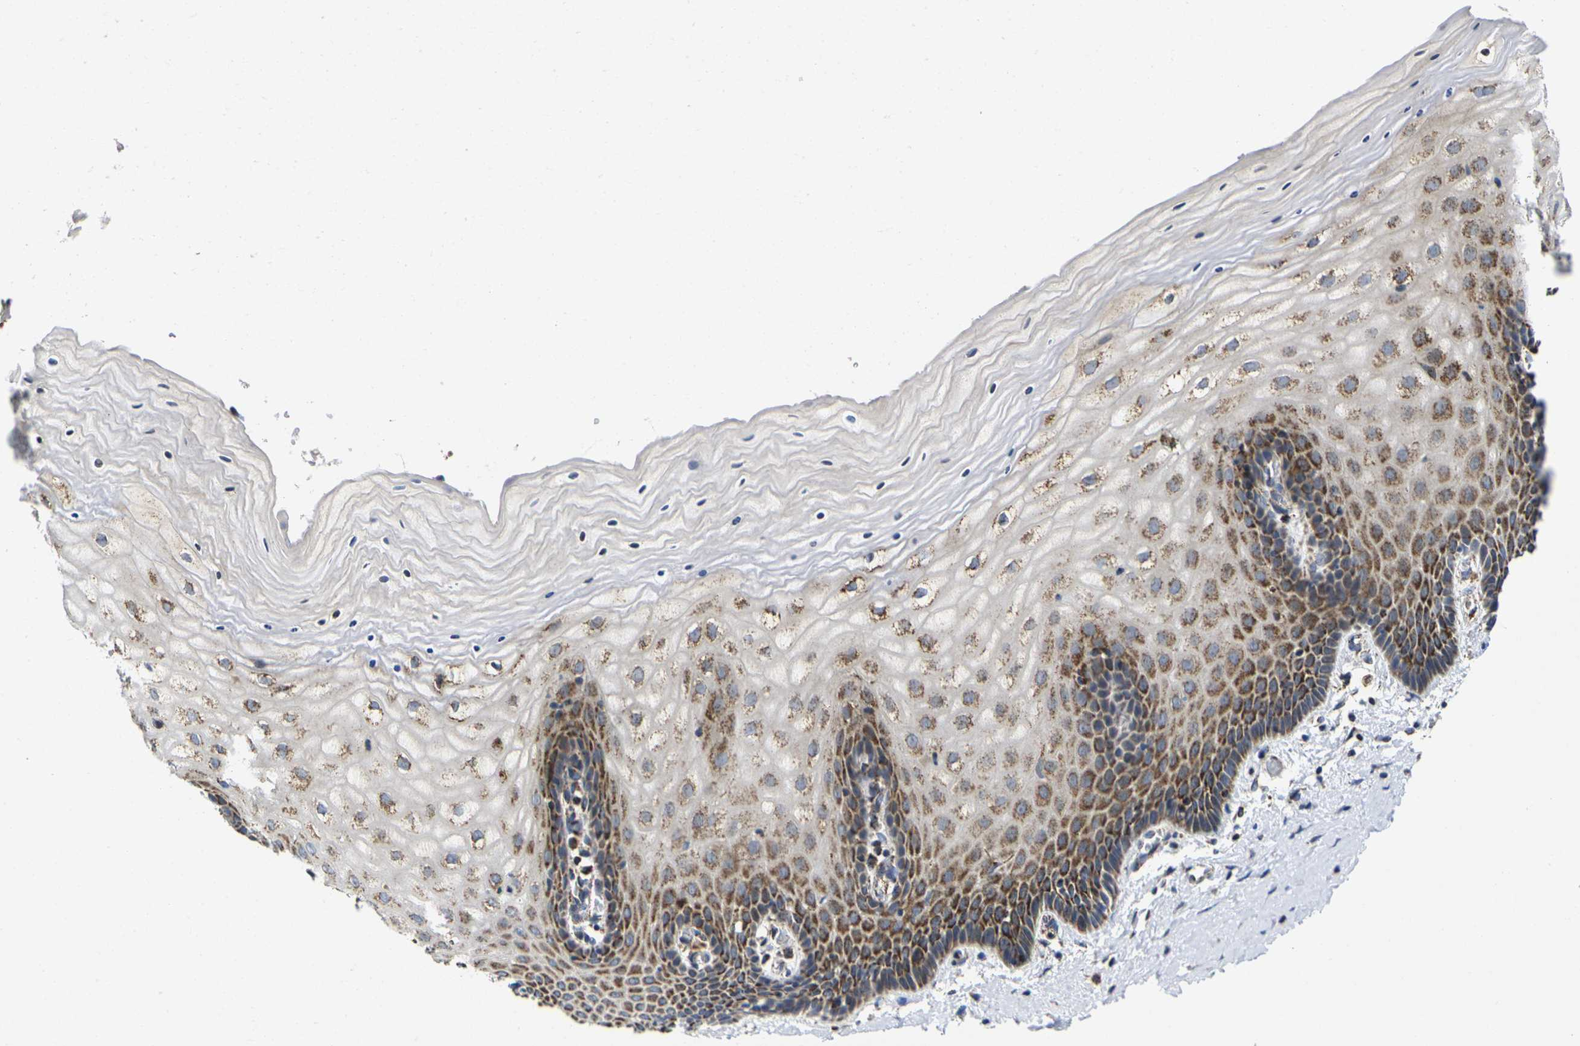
{"staining": {"intensity": "moderate", "quantity": "25%-75%", "location": "cytoplasmic/membranous"}, "tissue": "cervix", "cell_type": "Glandular cells", "image_type": "normal", "snomed": [{"axis": "morphology", "description": "Normal tissue, NOS"}, {"axis": "topography", "description": "Cervix"}], "caption": "The histopathology image shows staining of unremarkable cervix, revealing moderate cytoplasmic/membranous protein staining (brown color) within glandular cells. (Brightfield microscopy of DAB IHC at high magnification).", "gene": "P2RY11", "patient": {"sex": "female", "age": 55}}